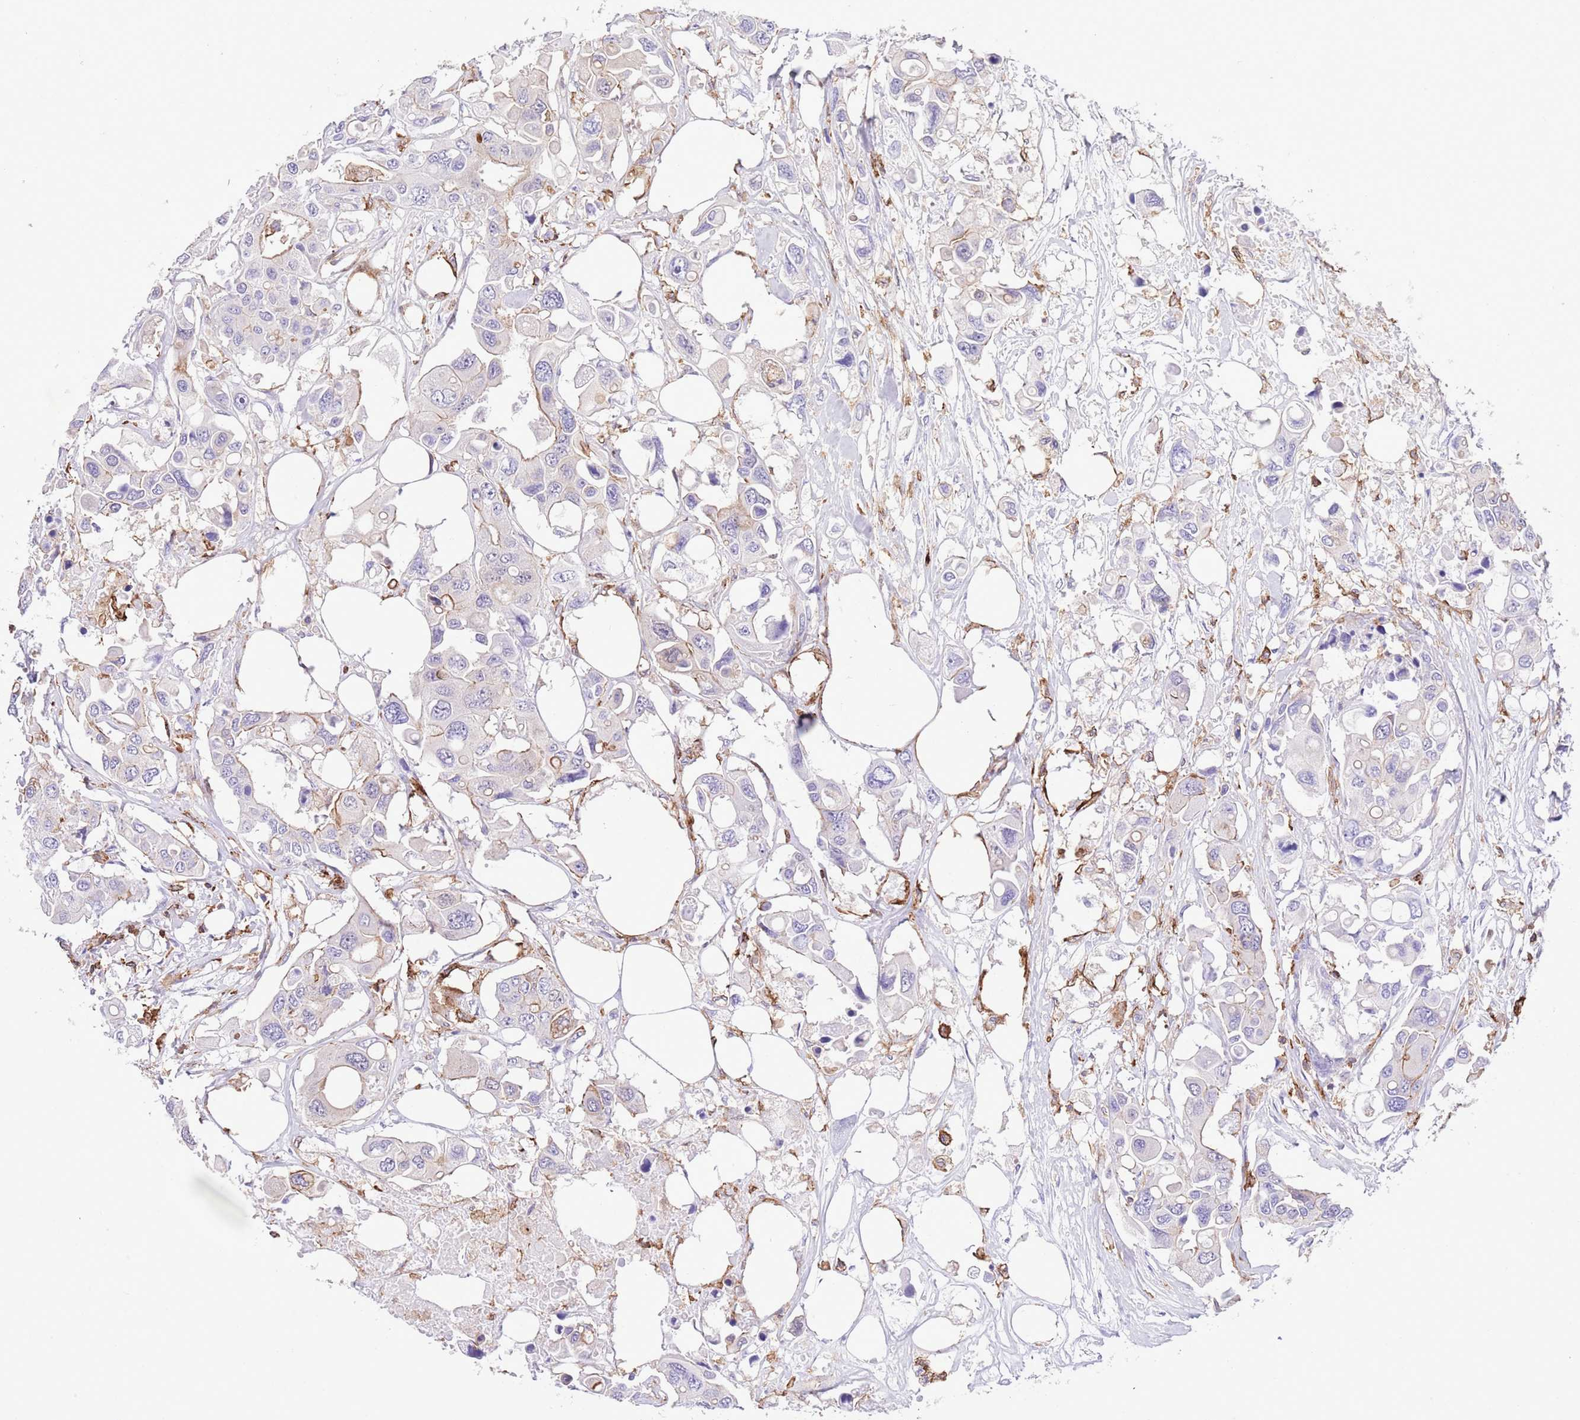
{"staining": {"intensity": "negative", "quantity": "none", "location": "none"}, "tissue": "colorectal cancer", "cell_type": "Tumor cells", "image_type": "cancer", "snomed": [{"axis": "morphology", "description": "Adenocarcinoma, NOS"}, {"axis": "topography", "description": "Colon"}], "caption": "Tumor cells show no significant staining in colorectal adenocarcinoma.", "gene": "EFHD2", "patient": {"sex": "male", "age": 77}}